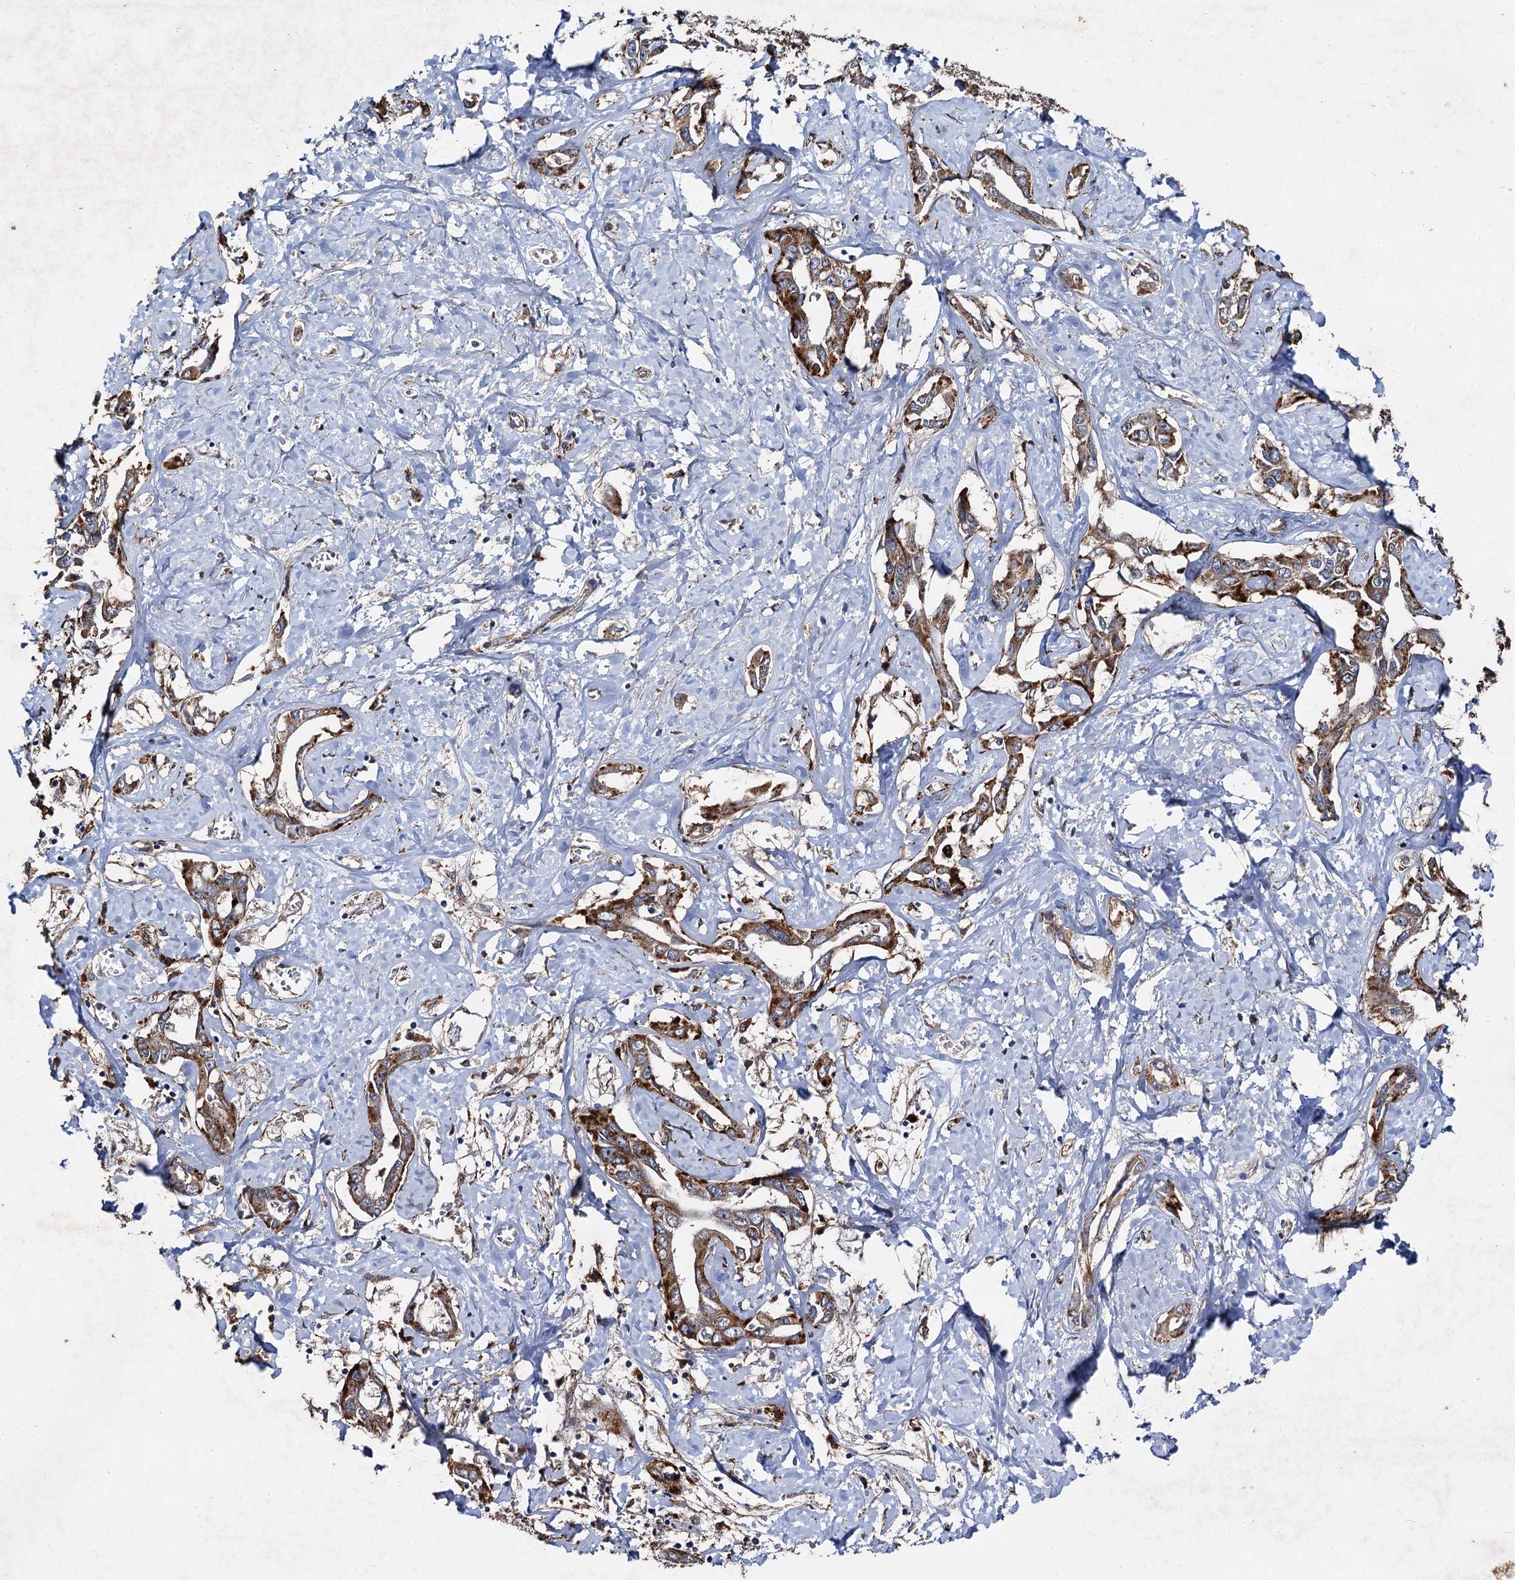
{"staining": {"intensity": "strong", "quantity": ">75%", "location": "cytoplasmic/membranous"}, "tissue": "liver cancer", "cell_type": "Tumor cells", "image_type": "cancer", "snomed": [{"axis": "morphology", "description": "Cholangiocarcinoma"}, {"axis": "topography", "description": "Liver"}], "caption": "Immunohistochemical staining of human liver cholangiocarcinoma reveals high levels of strong cytoplasmic/membranous staining in approximately >75% of tumor cells.", "gene": "GBA1", "patient": {"sex": "male", "age": 59}}